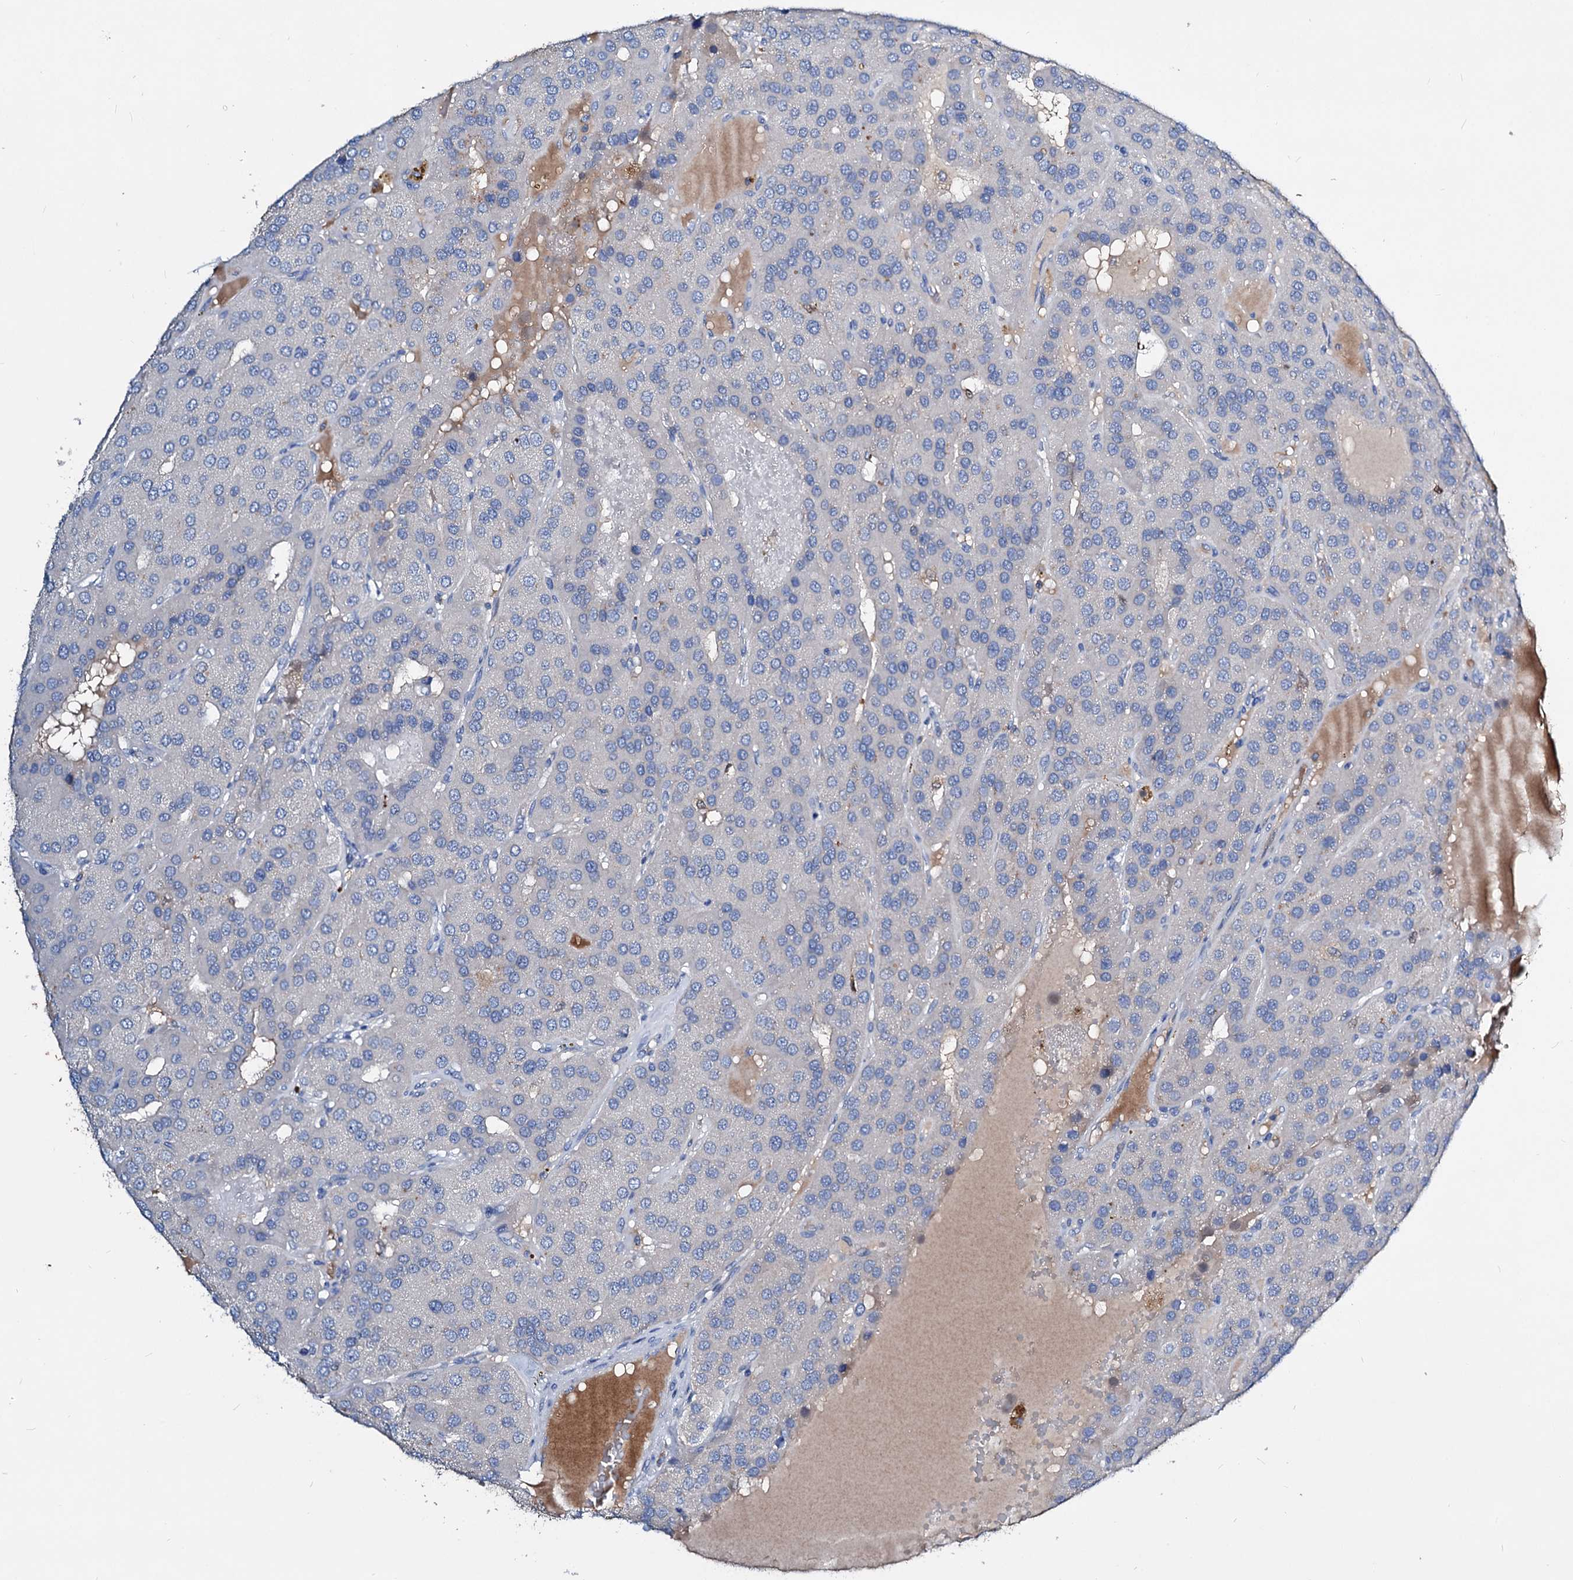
{"staining": {"intensity": "negative", "quantity": "none", "location": "none"}, "tissue": "parathyroid gland", "cell_type": "Glandular cells", "image_type": "normal", "snomed": [{"axis": "morphology", "description": "Normal tissue, NOS"}, {"axis": "morphology", "description": "Adenoma, NOS"}, {"axis": "topography", "description": "Parathyroid gland"}], "caption": "Micrograph shows no protein positivity in glandular cells of normal parathyroid gland. (Brightfield microscopy of DAB (3,3'-diaminobenzidine) IHC at high magnification).", "gene": "ACY3", "patient": {"sex": "female", "age": 86}}